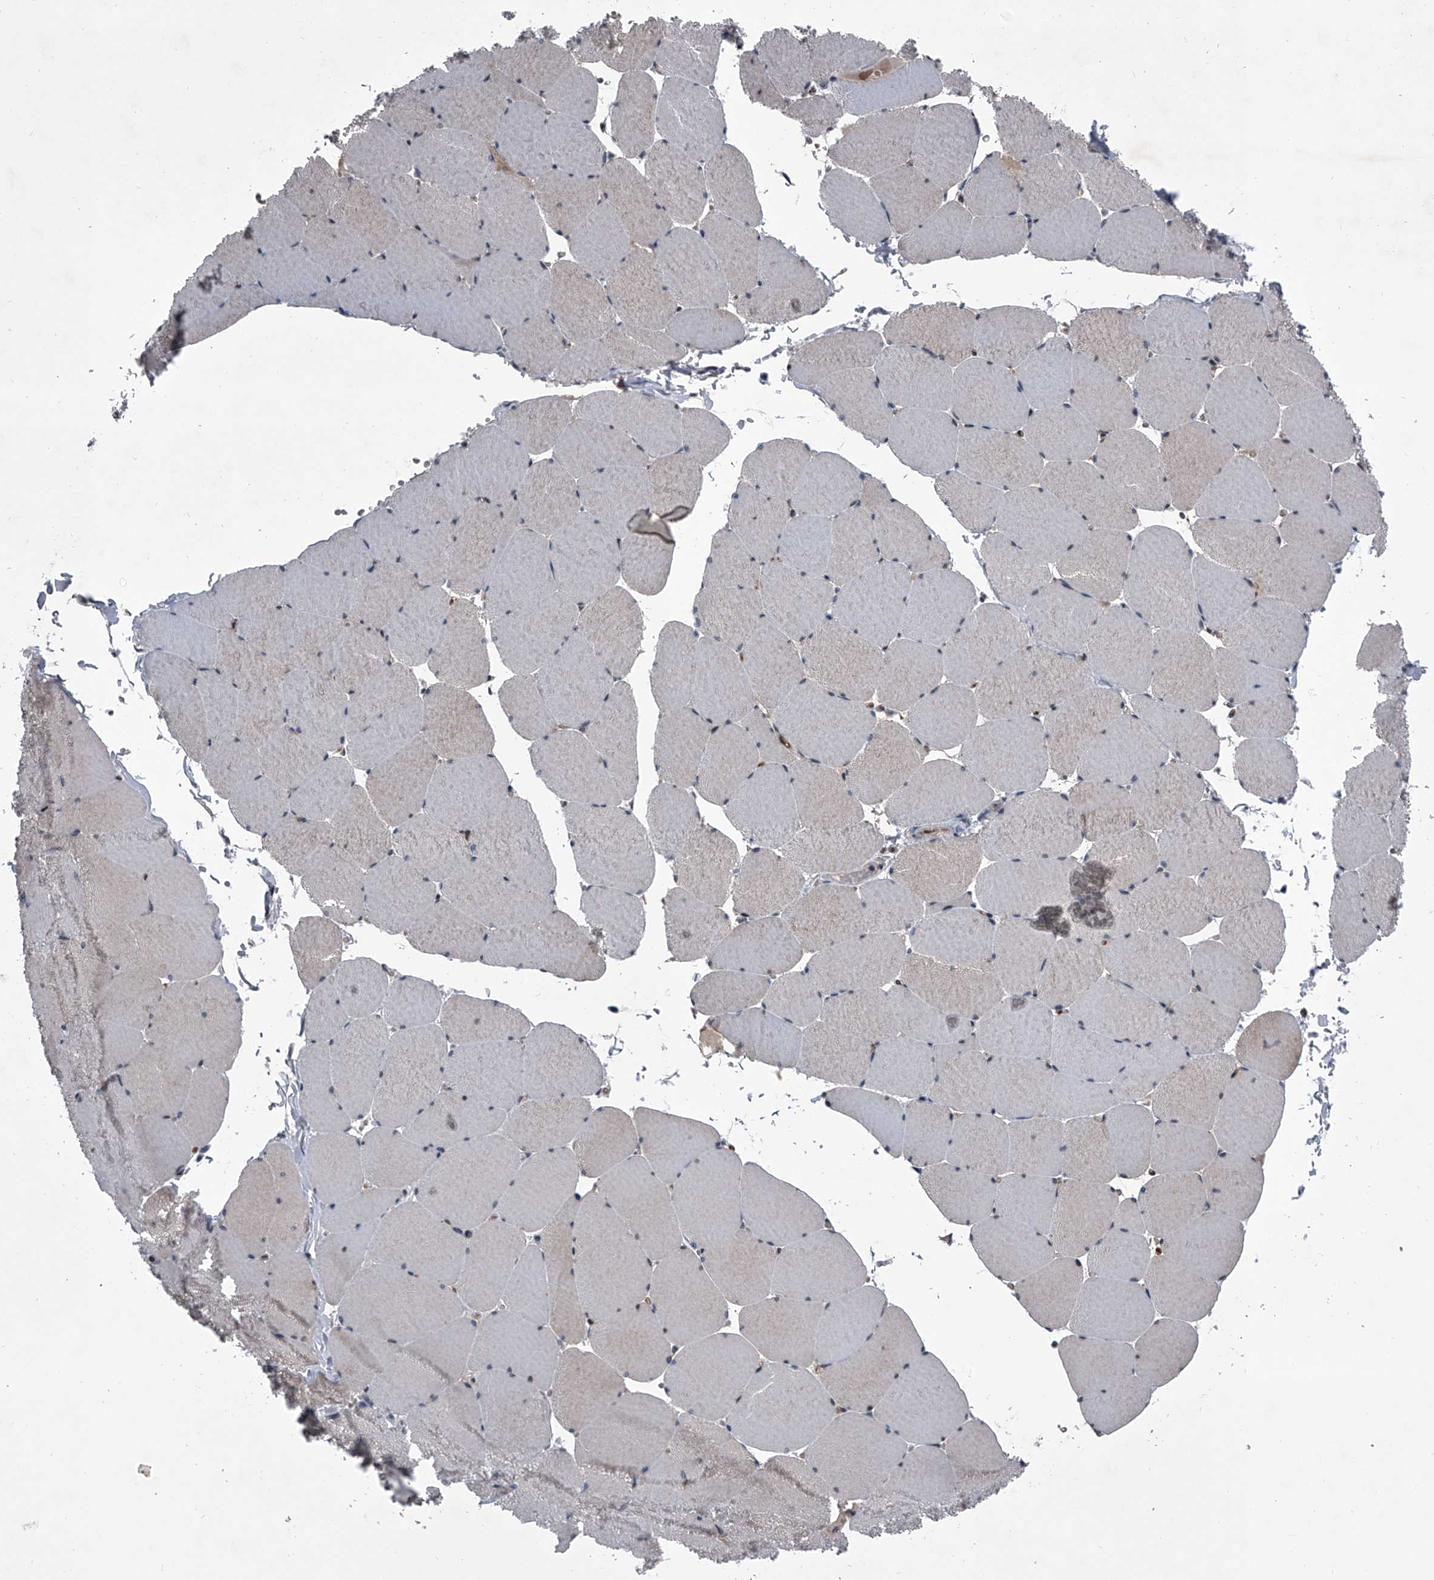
{"staining": {"intensity": "weak", "quantity": "<25%", "location": "cytoplasmic/membranous"}, "tissue": "skeletal muscle", "cell_type": "Myocytes", "image_type": "normal", "snomed": [{"axis": "morphology", "description": "Normal tissue, NOS"}, {"axis": "topography", "description": "Skeletal muscle"}, {"axis": "topography", "description": "Head-Neck"}], "caption": "High magnification brightfield microscopy of unremarkable skeletal muscle stained with DAB (brown) and counterstained with hematoxylin (blue): myocytes show no significant positivity. (Stains: DAB immunohistochemistry with hematoxylin counter stain, Microscopy: brightfield microscopy at high magnification).", "gene": "ELK4", "patient": {"sex": "male", "age": 66}}